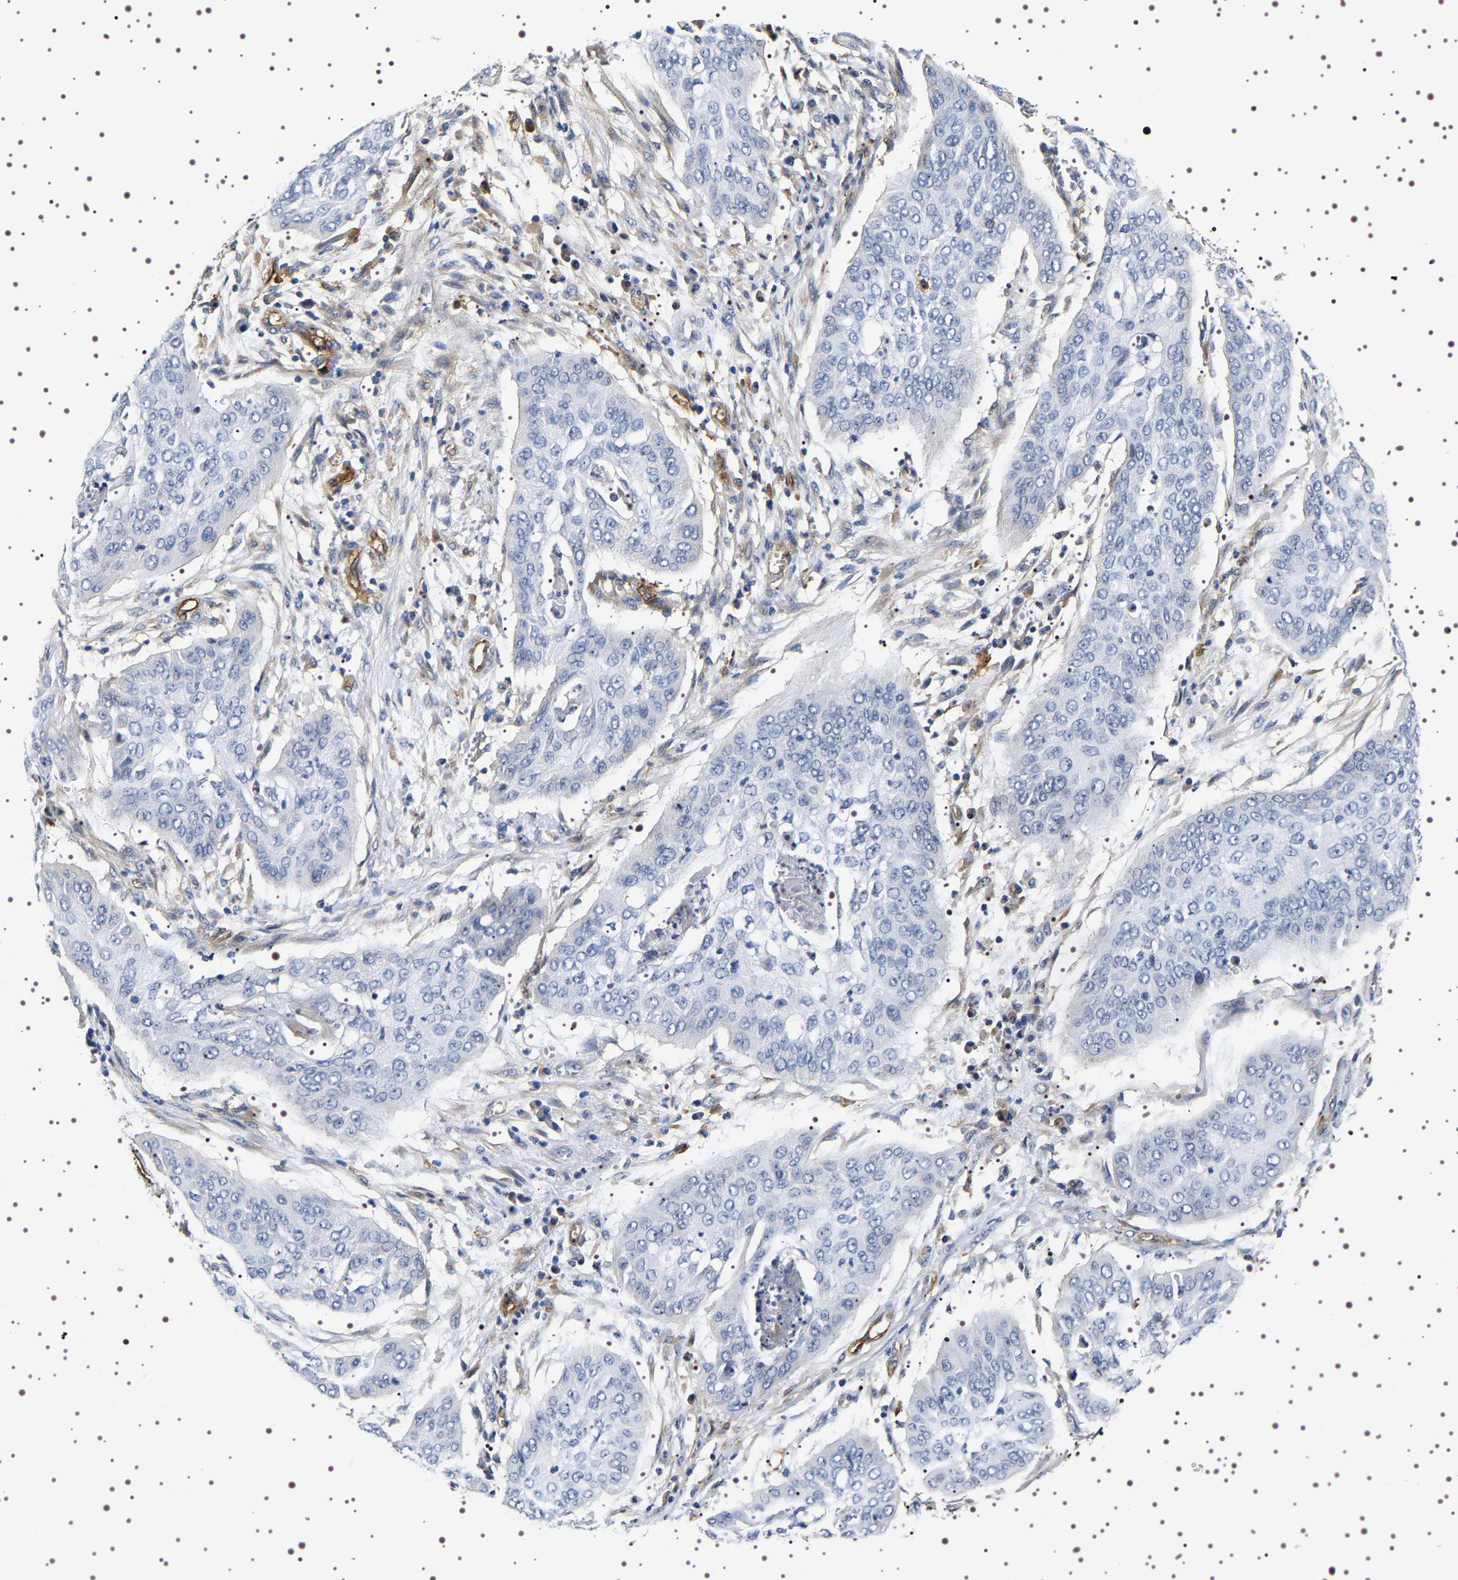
{"staining": {"intensity": "negative", "quantity": "none", "location": "none"}, "tissue": "cervical cancer", "cell_type": "Tumor cells", "image_type": "cancer", "snomed": [{"axis": "morphology", "description": "Squamous cell carcinoma, NOS"}, {"axis": "topography", "description": "Cervix"}], "caption": "Tumor cells are negative for protein expression in human cervical squamous cell carcinoma.", "gene": "ALPL", "patient": {"sex": "female", "age": 39}}